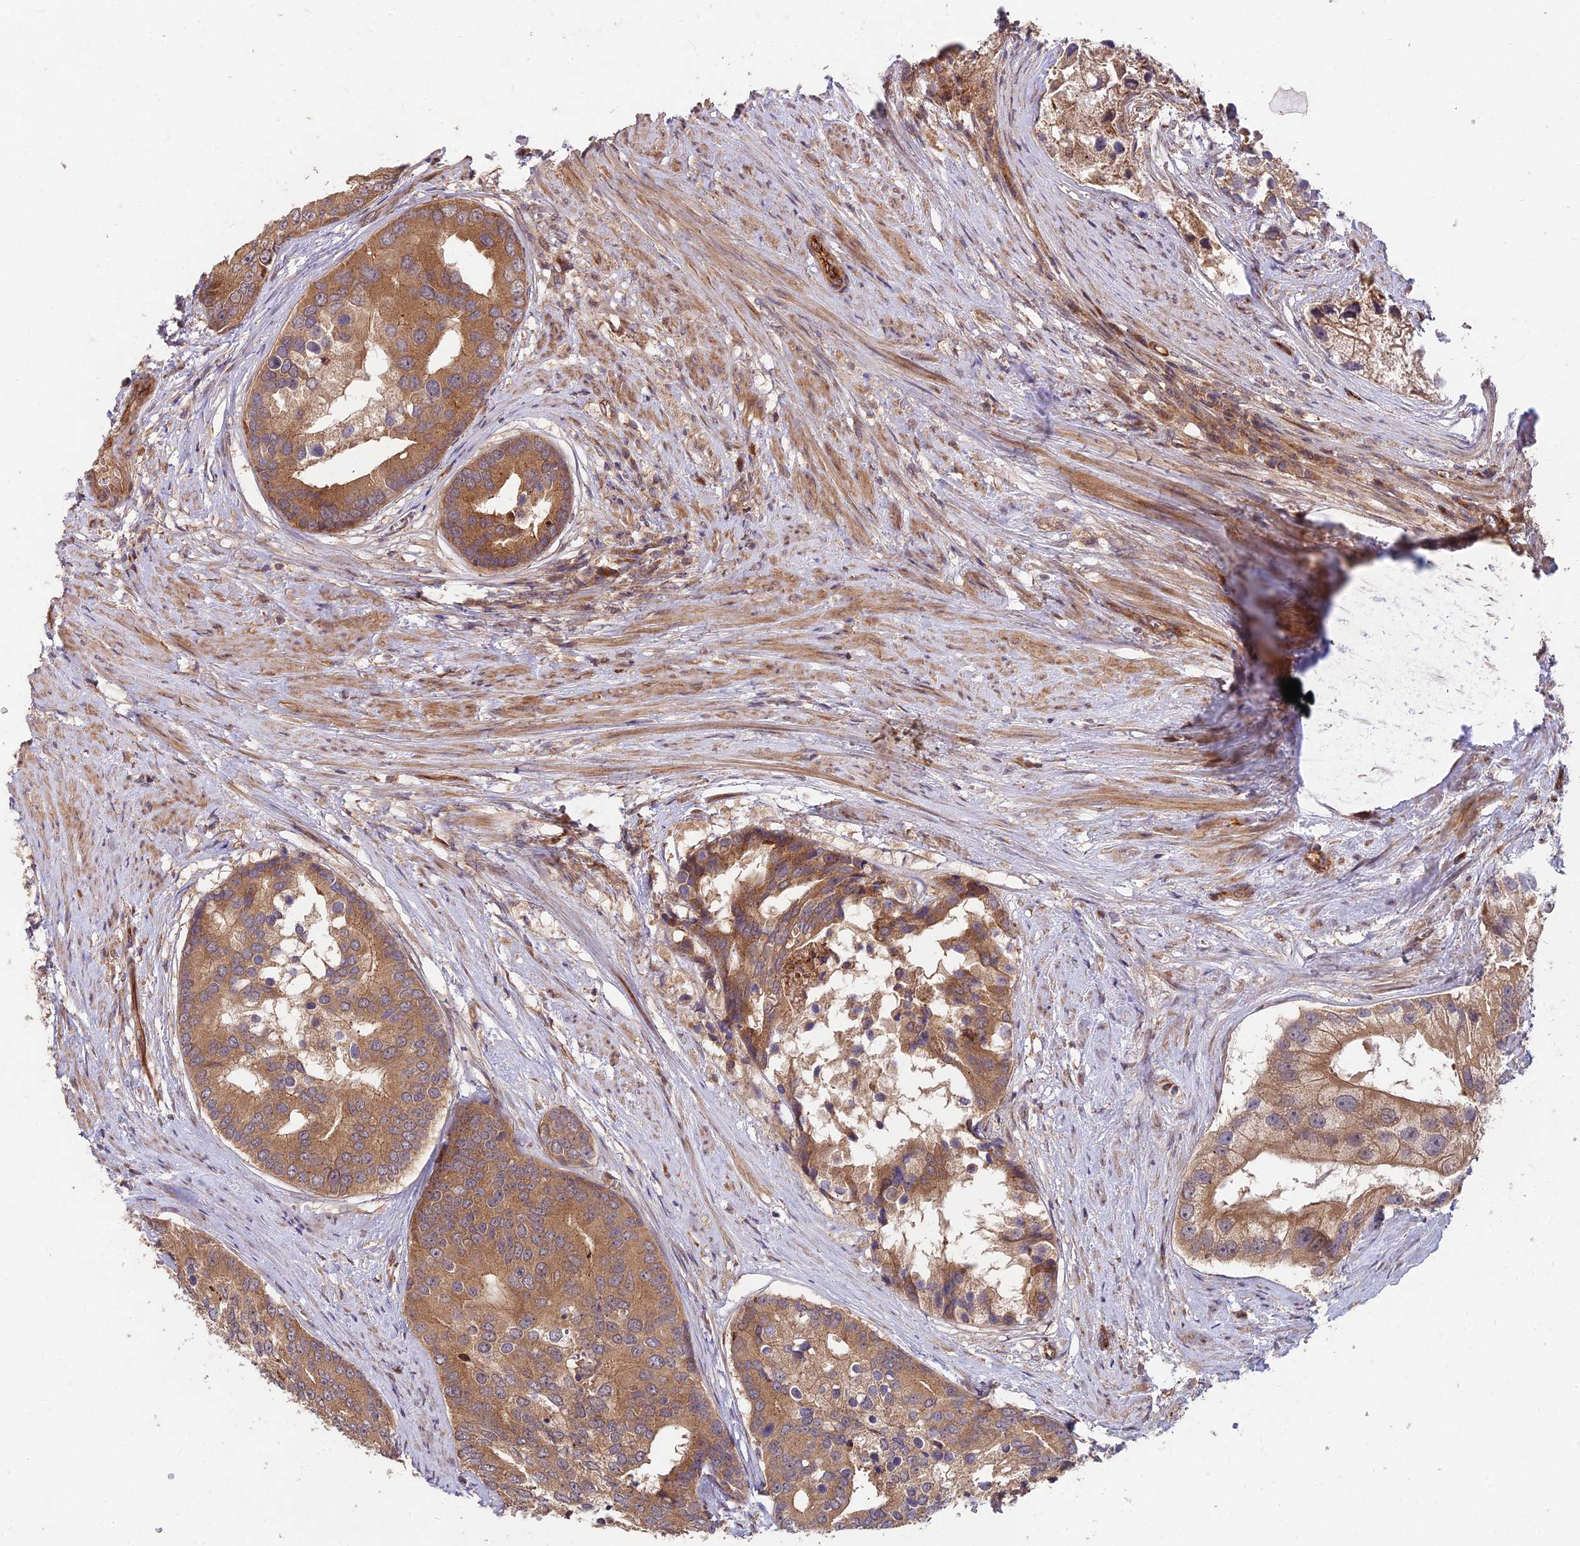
{"staining": {"intensity": "moderate", "quantity": ">75%", "location": "cytoplasmic/membranous"}, "tissue": "prostate cancer", "cell_type": "Tumor cells", "image_type": "cancer", "snomed": [{"axis": "morphology", "description": "Adenocarcinoma, High grade"}, {"axis": "topography", "description": "Prostate"}], "caption": "Brown immunohistochemical staining in adenocarcinoma (high-grade) (prostate) exhibits moderate cytoplasmic/membranous expression in approximately >75% of tumor cells.", "gene": "MKKS", "patient": {"sex": "male", "age": 62}}